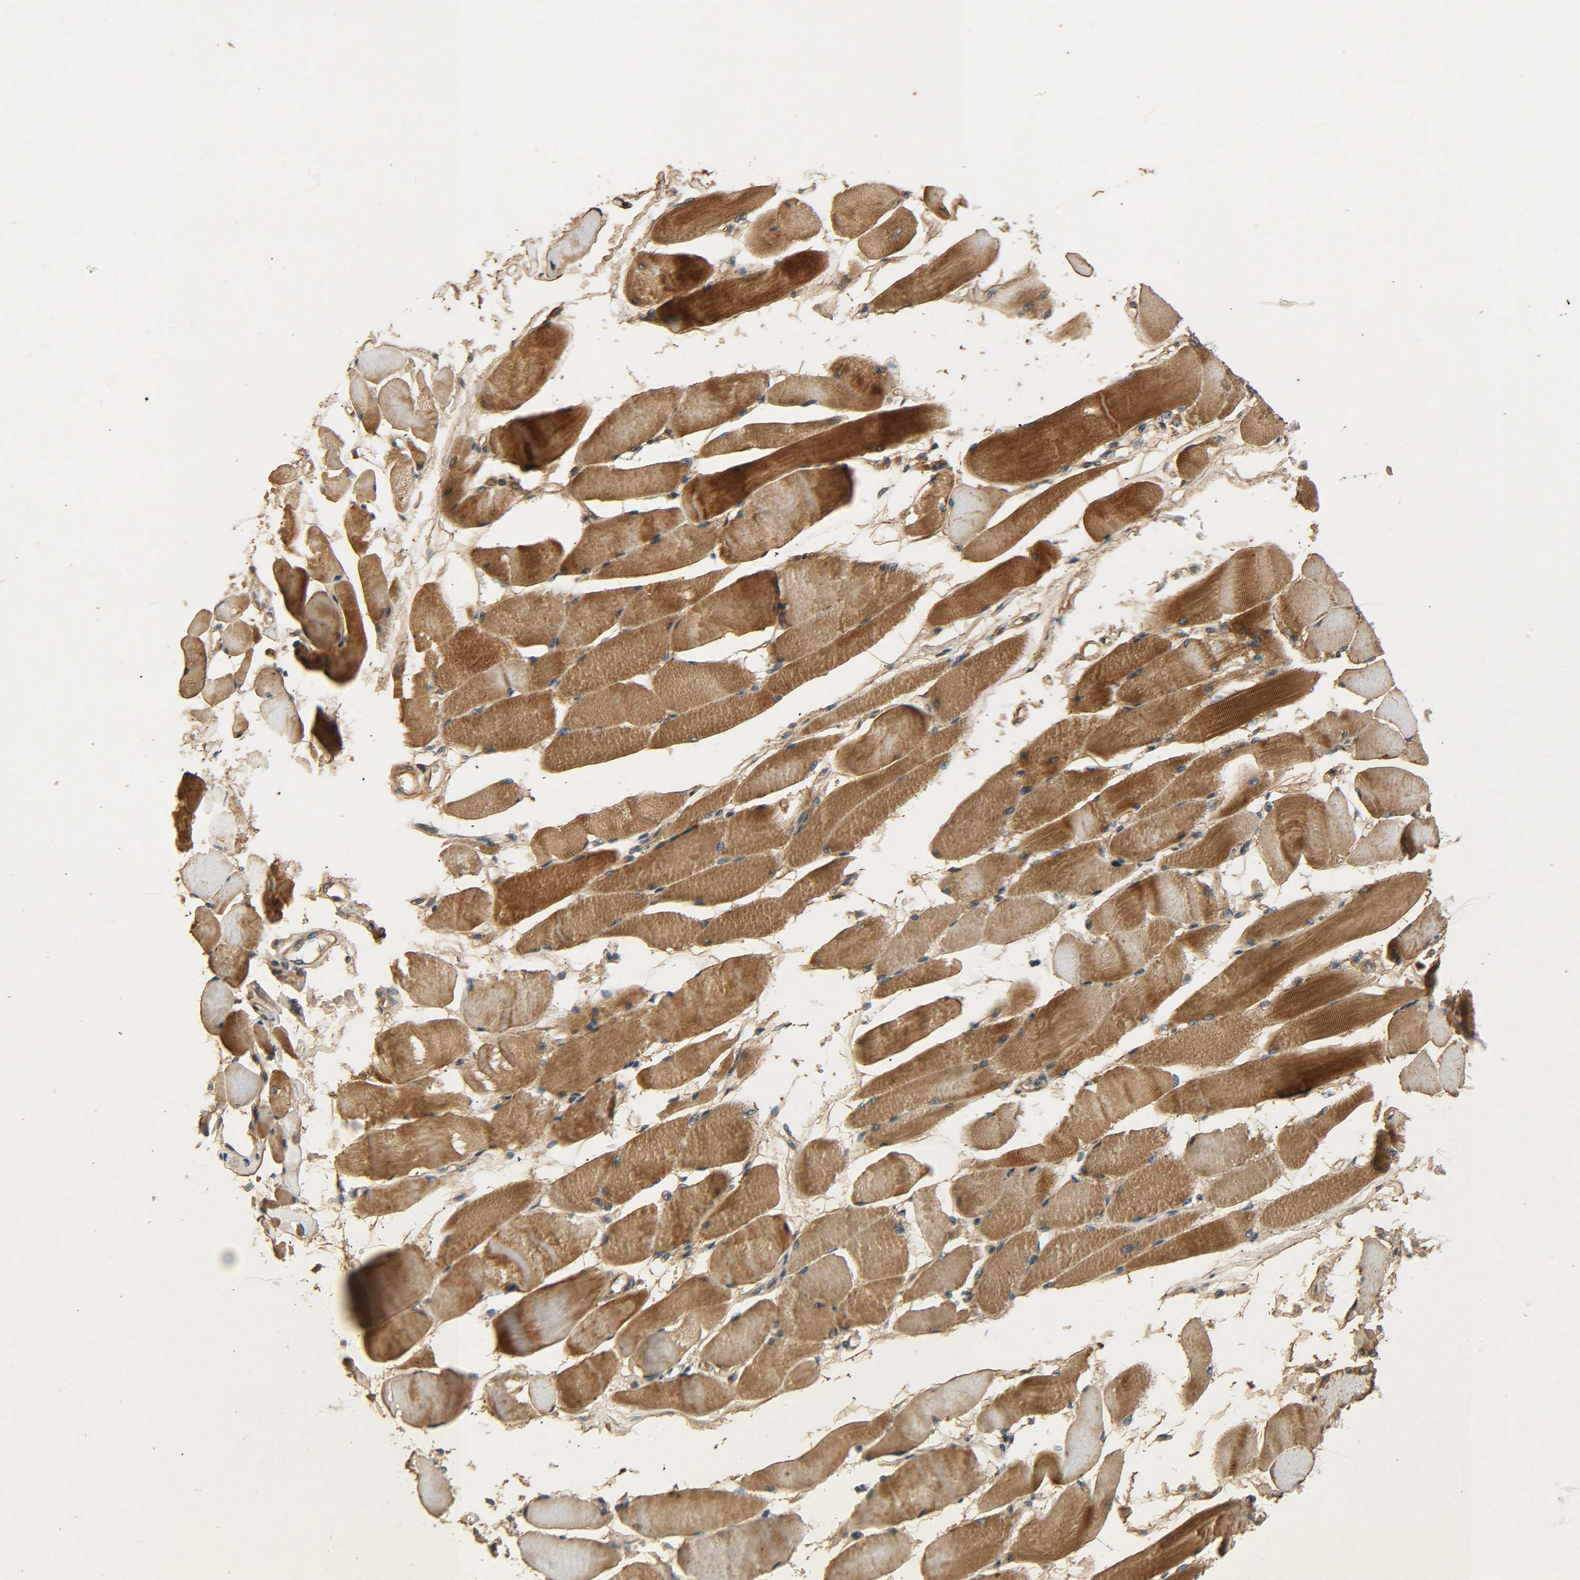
{"staining": {"intensity": "moderate", "quantity": ">75%", "location": "cytoplasmic/membranous"}, "tissue": "skeletal muscle", "cell_type": "Myocytes", "image_type": "normal", "snomed": [{"axis": "morphology", "description": "Normal tissue, NOS"}, {"axis": "topography", "description": "Skeletal muscle"}, {"axis": "topography", "description": "Peripheral nerve tissue"}], "caption": "Immunohistochemistry (IHC) histopathology image of unremarkable skeletal muscle: human skeletal muscle stained using immunohistochemistry reveals medium levels of moderate protein expression localized specifically in the cytoplasmic/membranous of myocytes, appearing as a cytoplasmic/membranous brown color.", "gene": "LRCH3", "patient": {"sex": "female", "age": 84}}